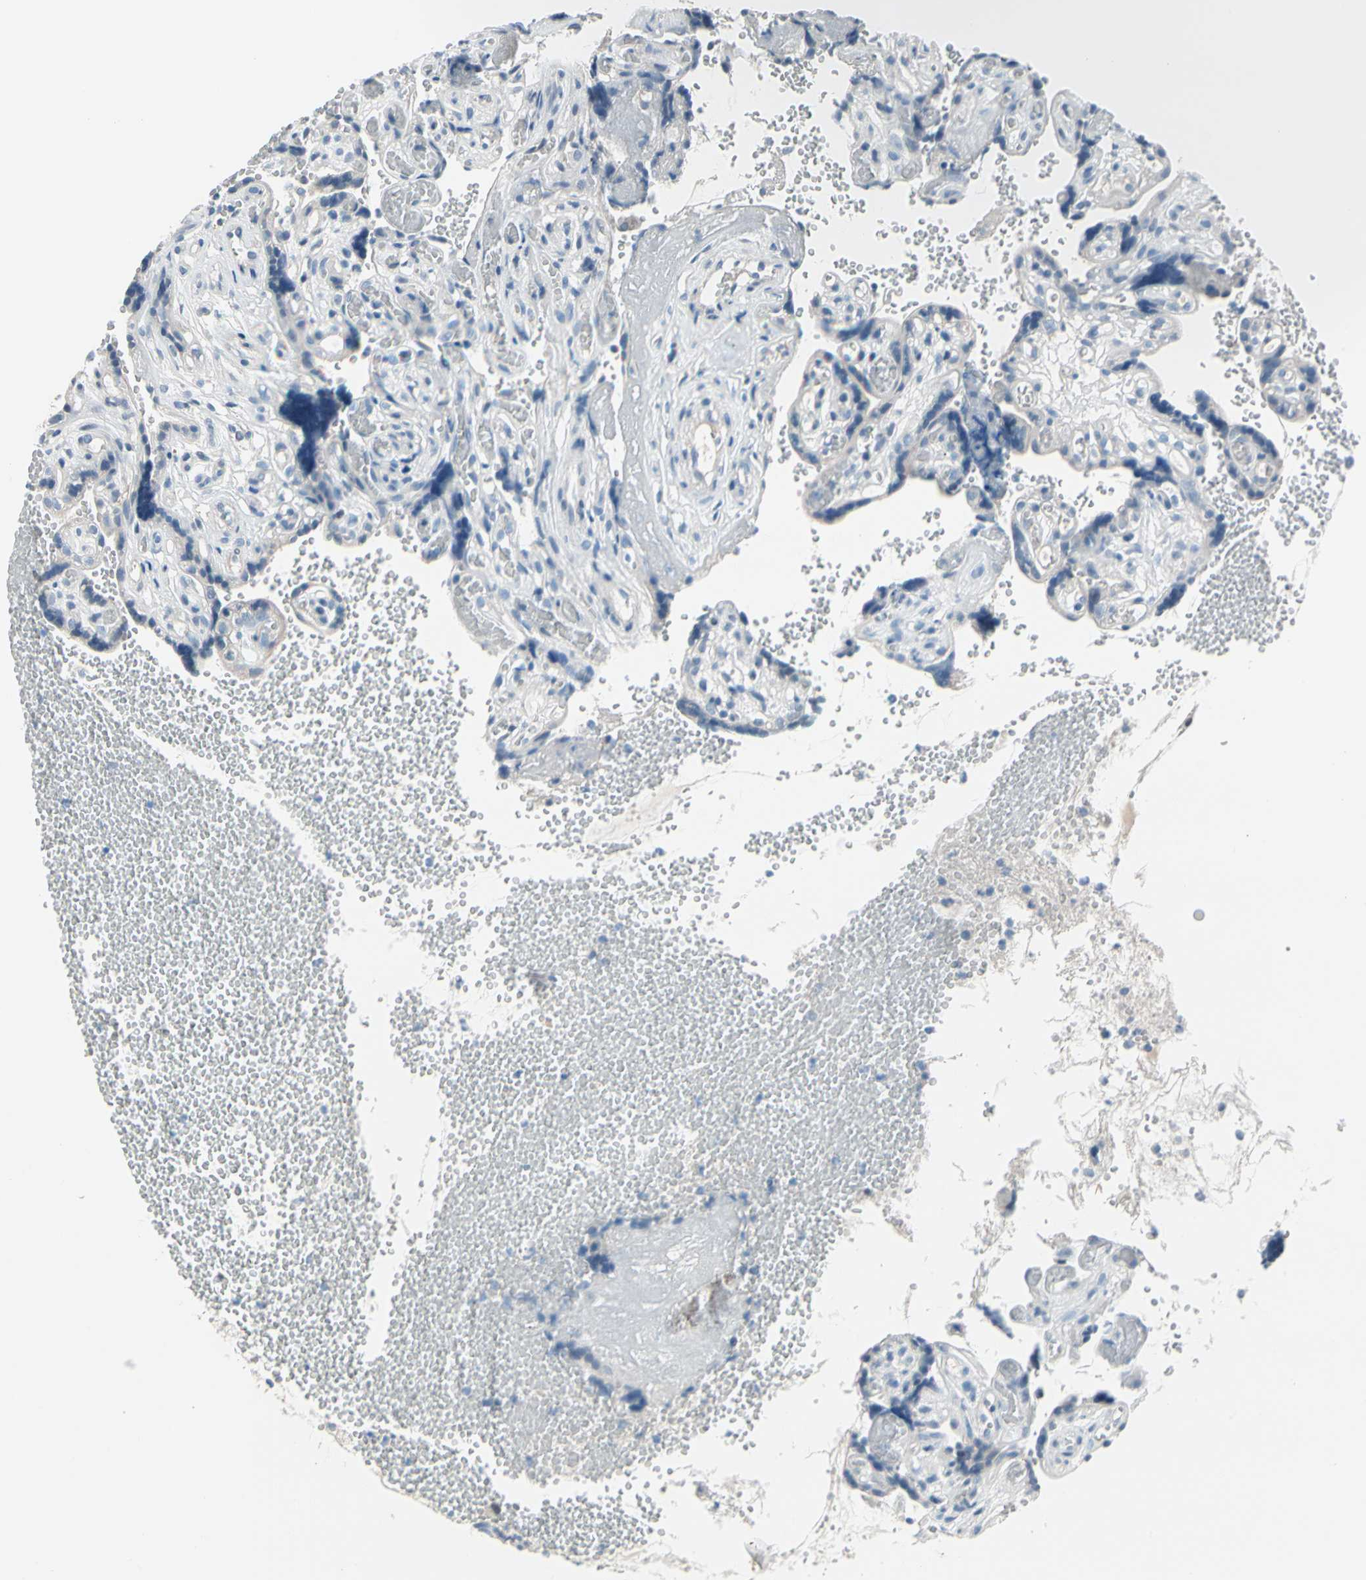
{"staining": {"intensity": "moderate", "quantity": "25%-75%", "location": "nuclear"}, "tissue": "placenta", "cell_type": "Decidual cells", "image_type": "normal", "snomed": [{"axis": "morphology", "description": "Normal tissue, NOS"}, {"axis": "topography", "description": "Placenta"}], "caption": "The immunohistochemical stain labels moderate nuclear staining in decidual cells of unremarkable placenta. Using DAB (3,3'-diaminobenzidine) (brown) and hematoxylin (blue) stains, captured at high magnification using brightfield microscopy.", "gene": "PGR", "patient": {"sex": "female", "age": 30}}